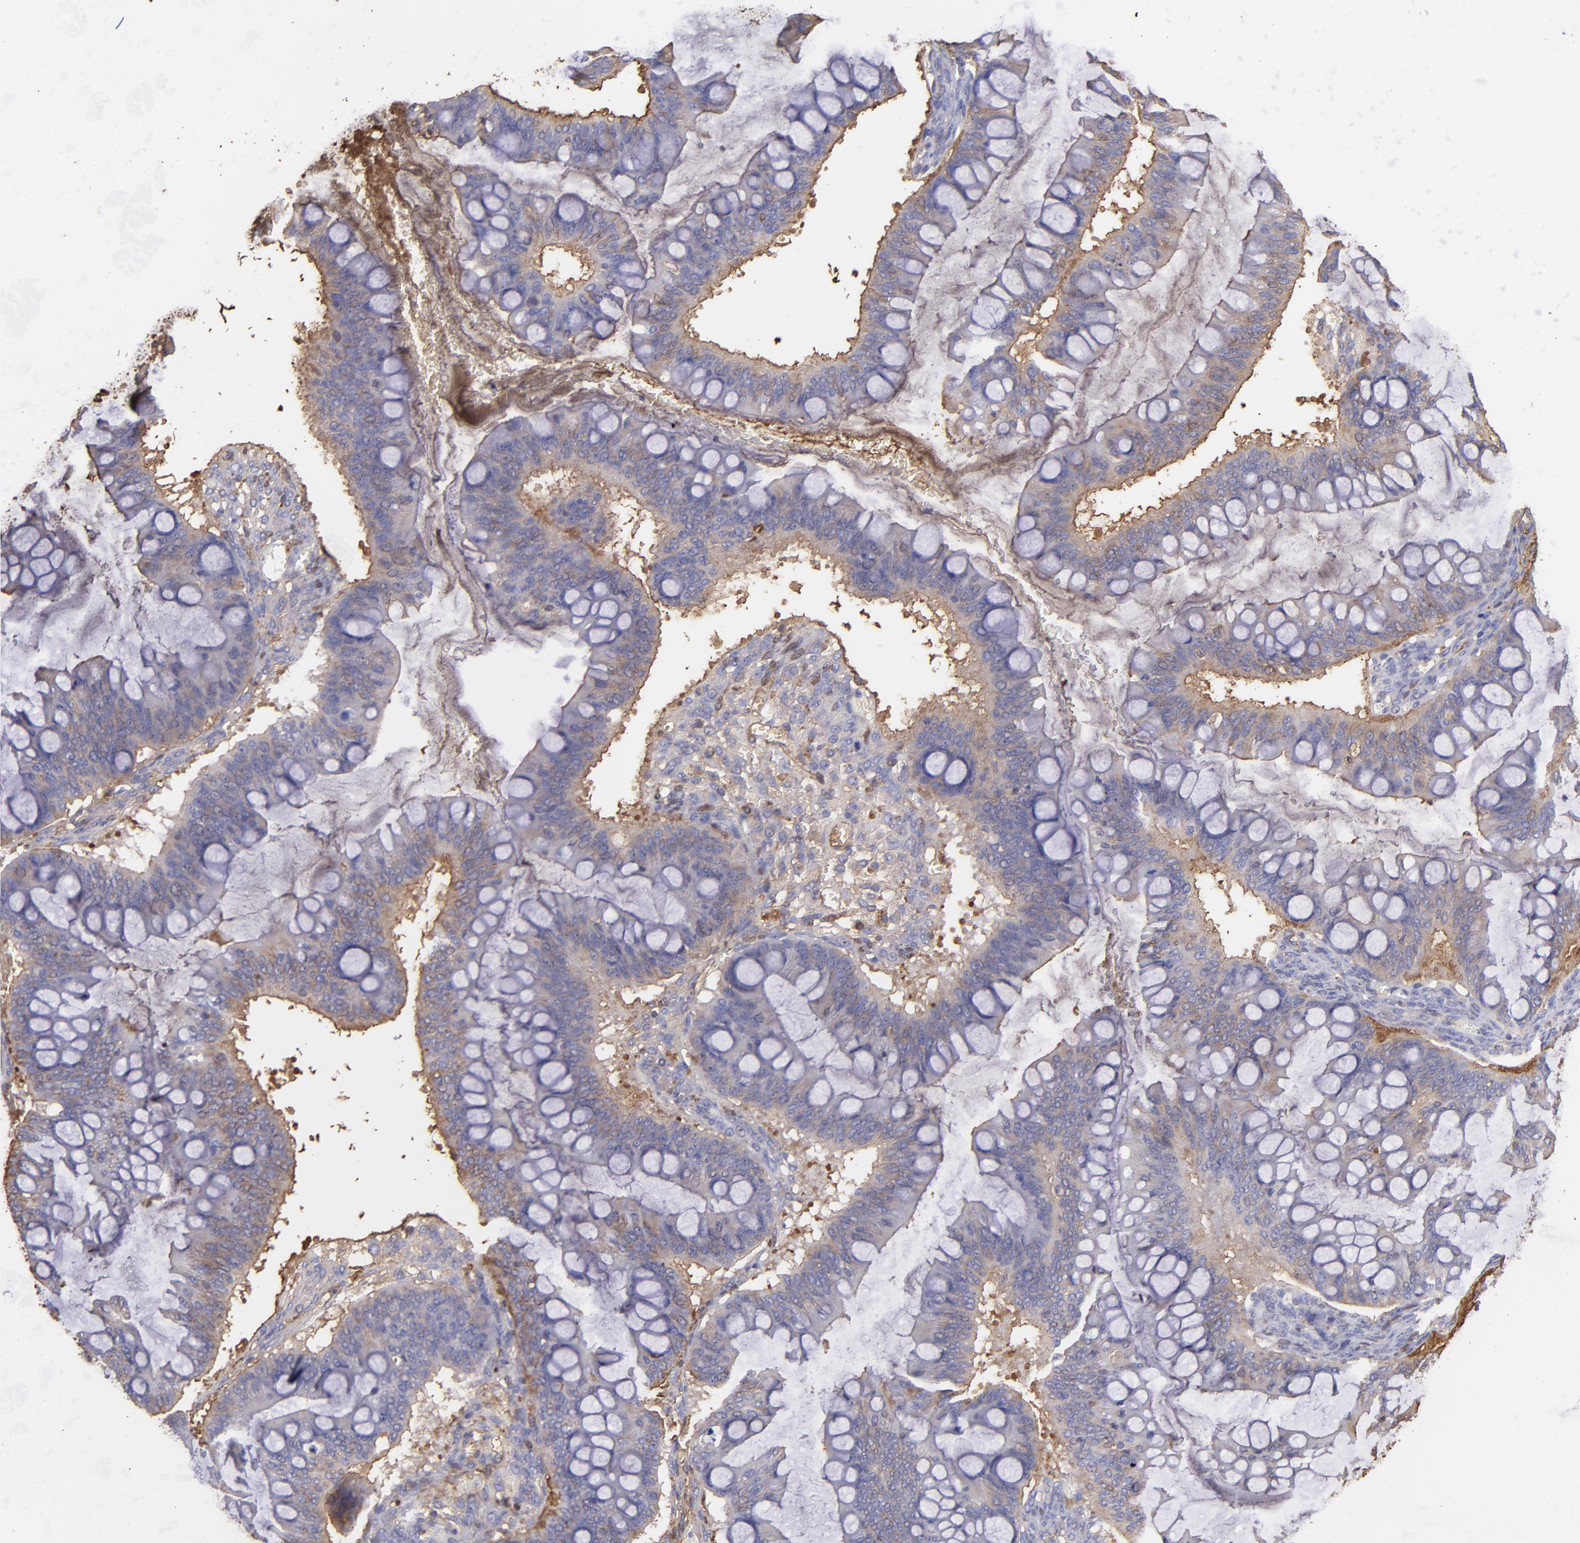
{"staining": {"intensity": "weak", "quantity": ">75%", "location": "cytoplasmic/membranous"}, "tissue": "ovarian cancer", "cell_type": "Tumor cells", "image_type": "cancer", "snomed": [{"axis": "morphology", "description": "Cystadenocarcinoma, mucinous, NOS"}, {"axis": "topography", "description": "Ovary"}], "caption": "Immunohistochemical staining of human ovarian cancer displays low levels of weak cytoplasmic/membranous protein positivity in about >75% of tumor cells. The protein of interest is shown in brown color, while the nuclei are stained blue.", "gene": "FGB", "patient": {"sex": "female", "age": 73}}